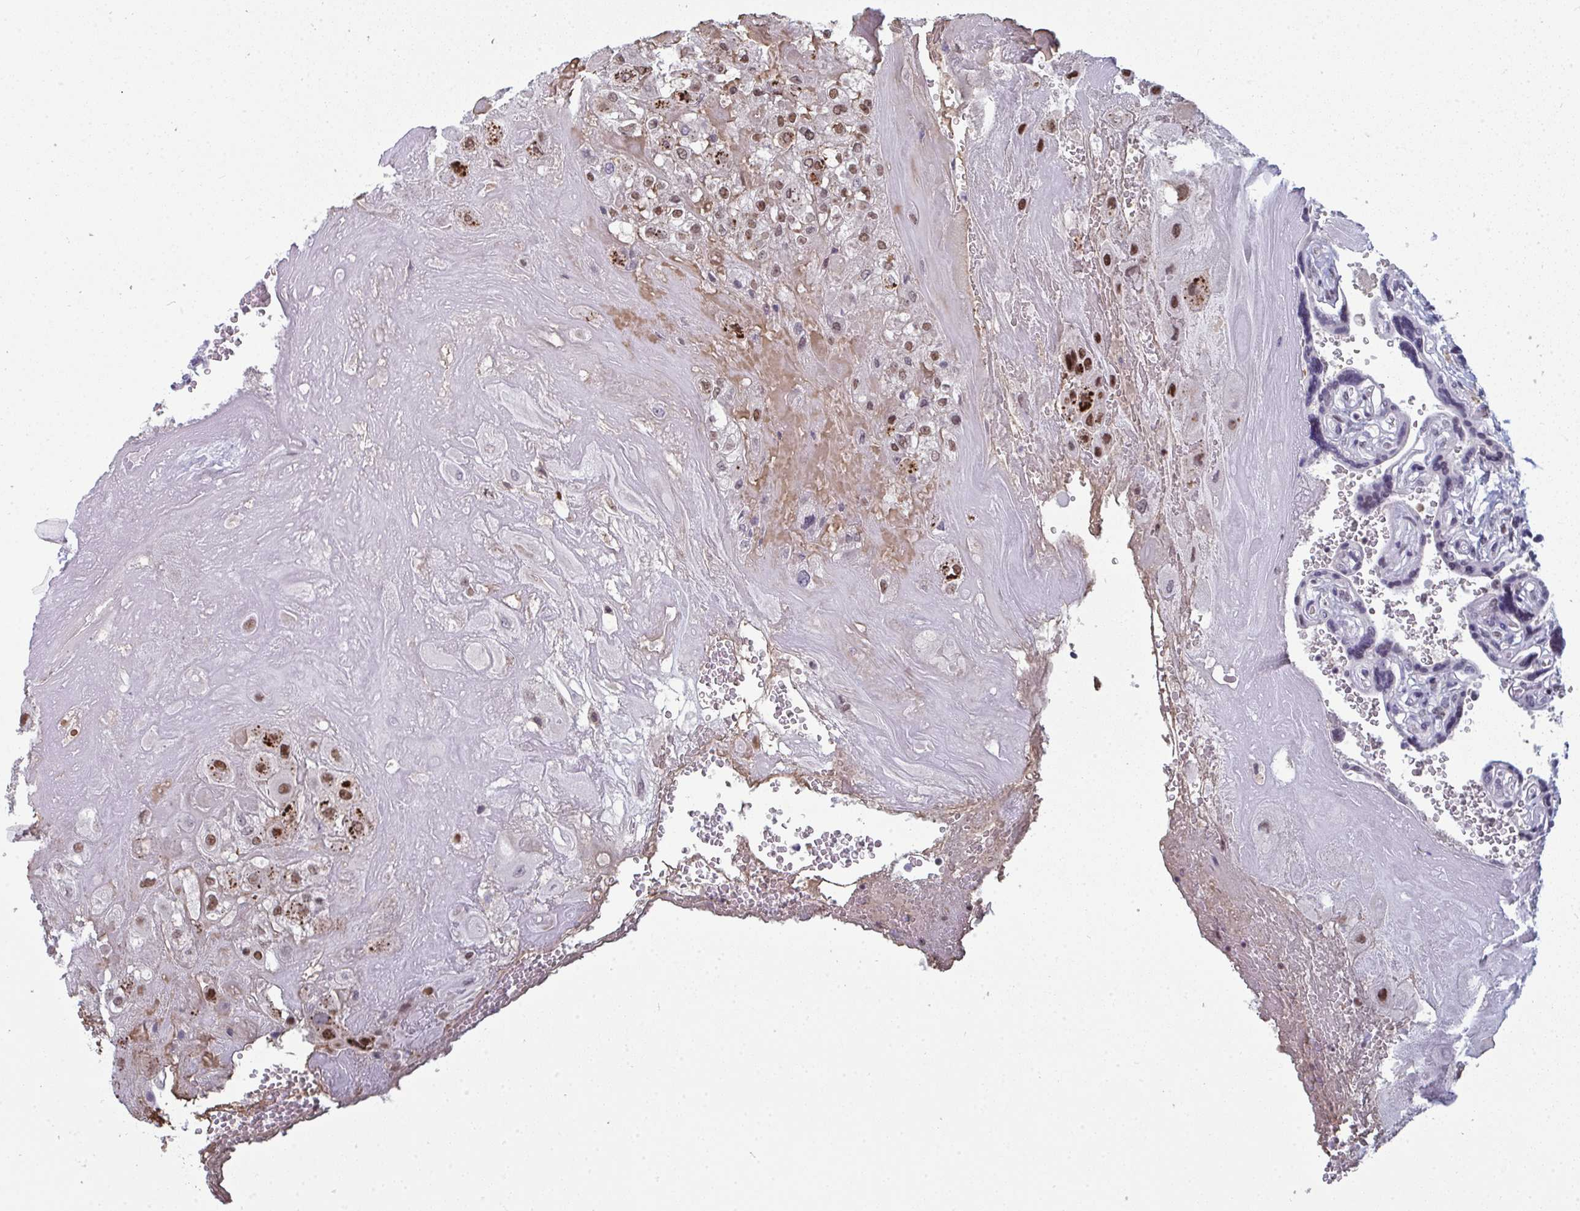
{"staining": {"intensity": "moderate", "quantity": "25%-75%", "location": "nuclear"}, "tissue": "placenta", "cell_type": "Decidual cells", "image_type": "normal", "snomed": [{"axis": "morphology", "description": "Normal tissue, NOS"}, {"axis": "topography", "description": "Placenta"}], "caption": "Placenta stained with immunohistochemistry (IHC) shows moderate nuclear positivity in about 25%-75% of decidual cells. (IHC, brightfield microscopy, high magnification).", "gene": "ATF1", "patient": {"sex": "female", "age": 32}}